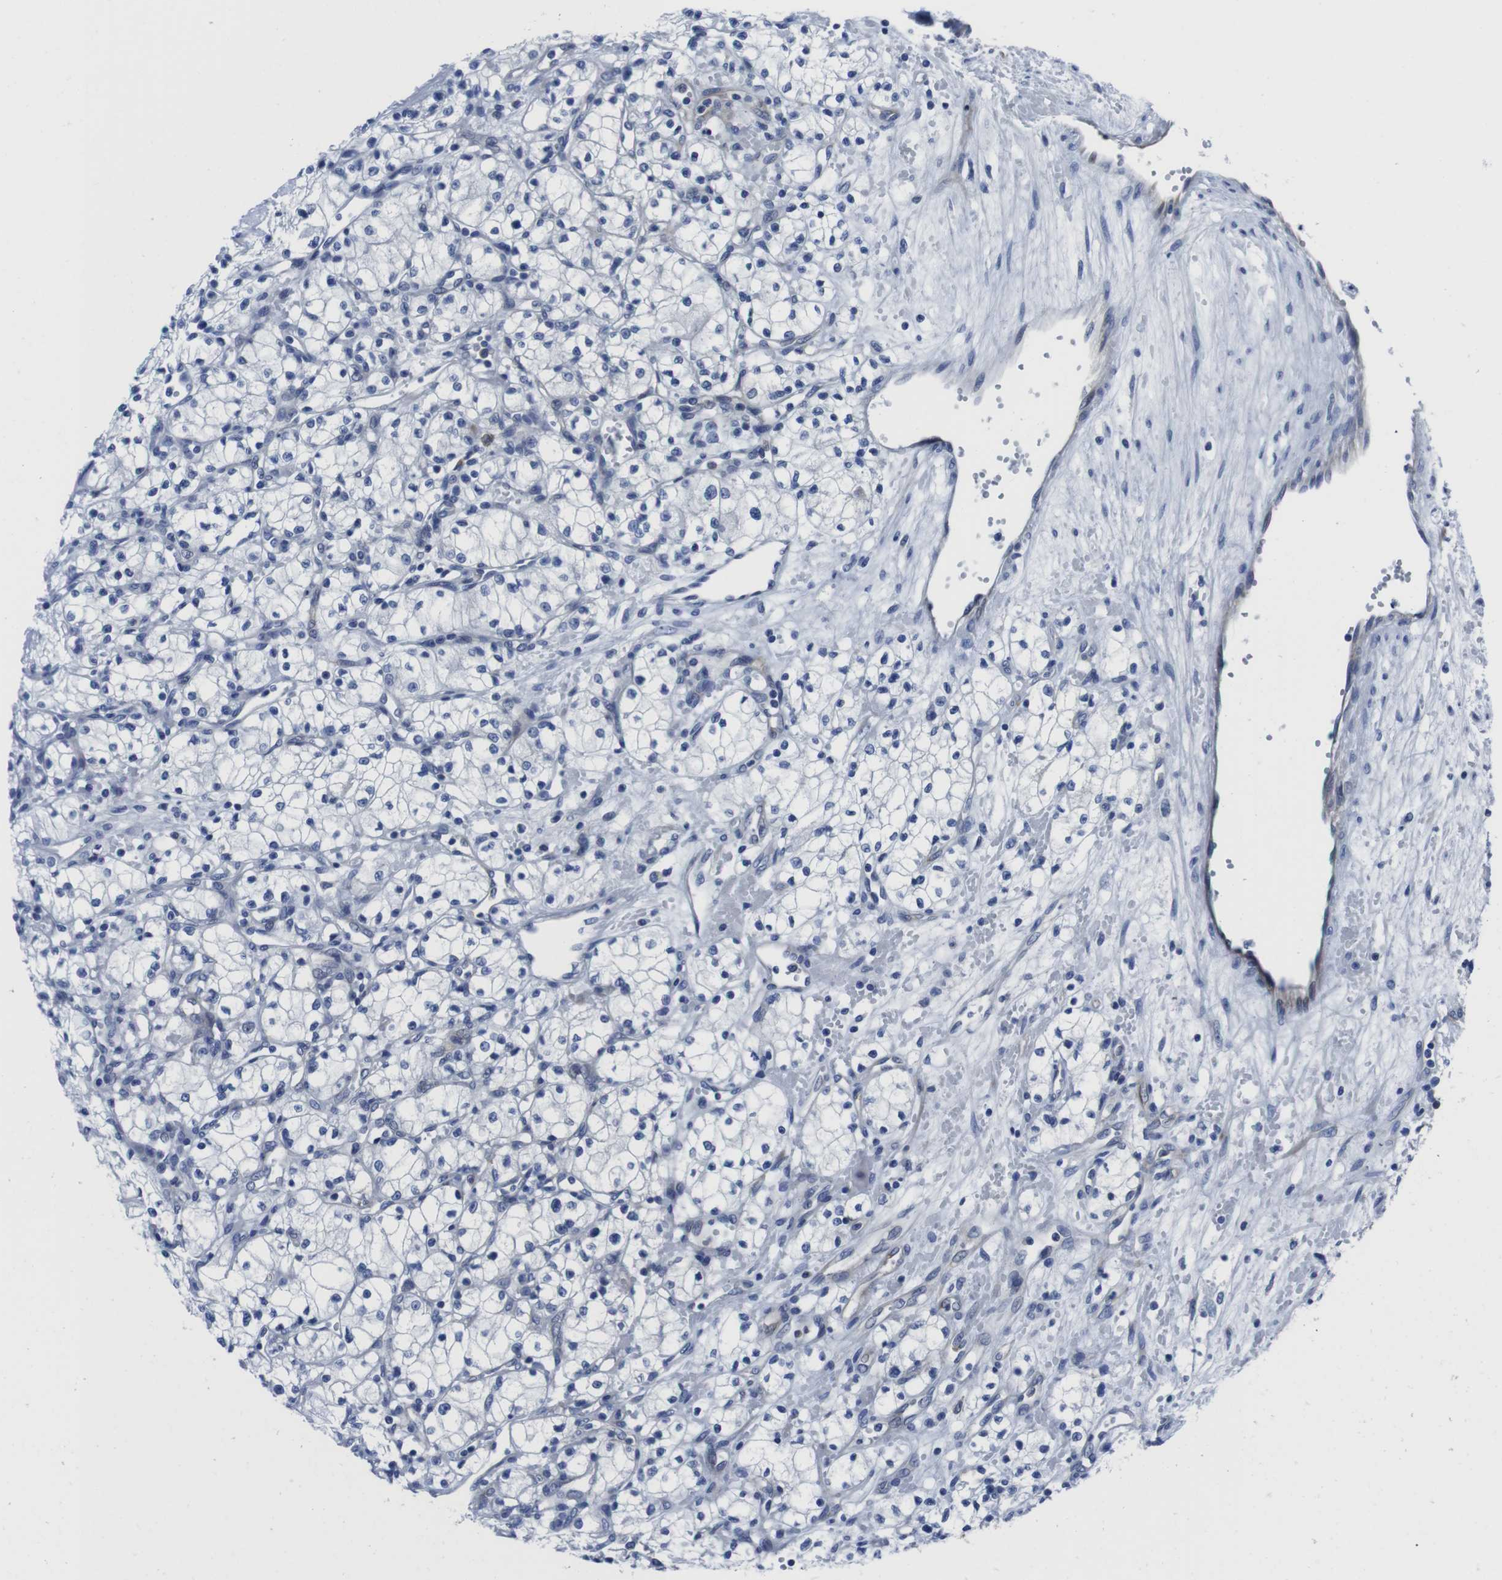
{"staining": {"intensity": "negative", "quantity": "none", "location": "none"}, "tissue": "renal cancer", "cell_type": "Tumor cells", "image_type": "cancer", "snomed": [{"axis": "morphology", "description": "Normal tissue, NOS"}, {"axis": "morphology", "description": "Adenocarcinoma, NOS"}, {"axis": "topography", "description": "Kidney"}], "caption": "A micrograph of renal cancer stained for a protein shows no brown staining in tumor cells.", "gene": "EIF4A1", "patient": {"sex": "male", "age": 59}}